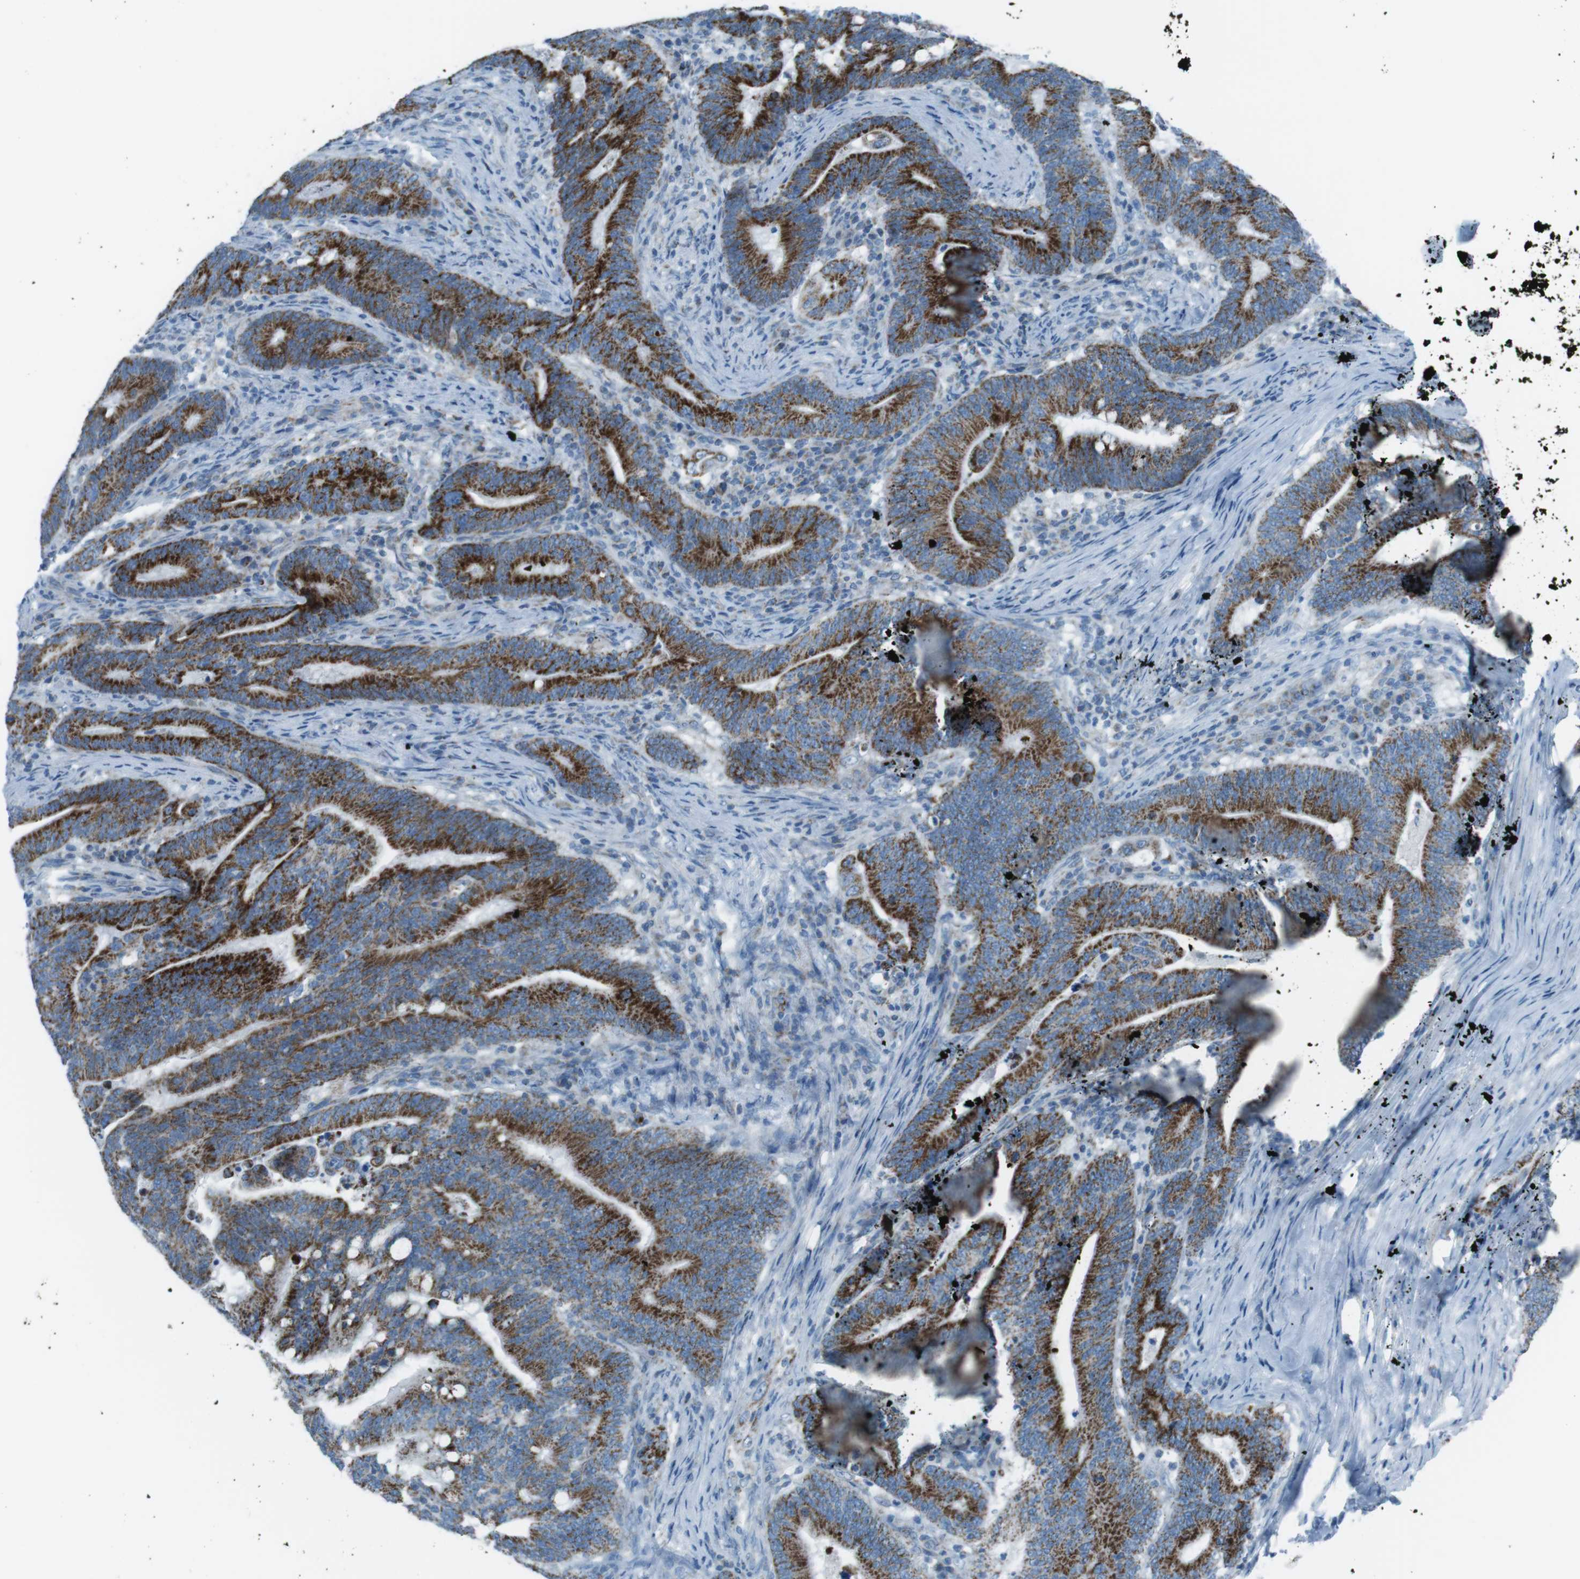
{"staining": {"intensity": "strong", "quantity": "25%-75%", "location": "cytoplasmic/membranous"}, "tissue": "colorectal cancer", "cell_type": "Tumor cells", "image_type": "cancer", "snomed": [{"axis": "morphology", "description": "Normal tissue, NOS"}, {"axis": "morphology", "description": "Adenocarcinoma, NOS"}, {"axis": "topography", "description": "Colon"}], "caption": "High-power microscopy captured an IHC micrograph of colorectal cancer (adenocarcinoma), revealing strong cytoplasmic/membranous expression in about 25%-75% of tumor cells.", "gene": "DNAJA3", "patient": {"sex": "female", "age": 66}}